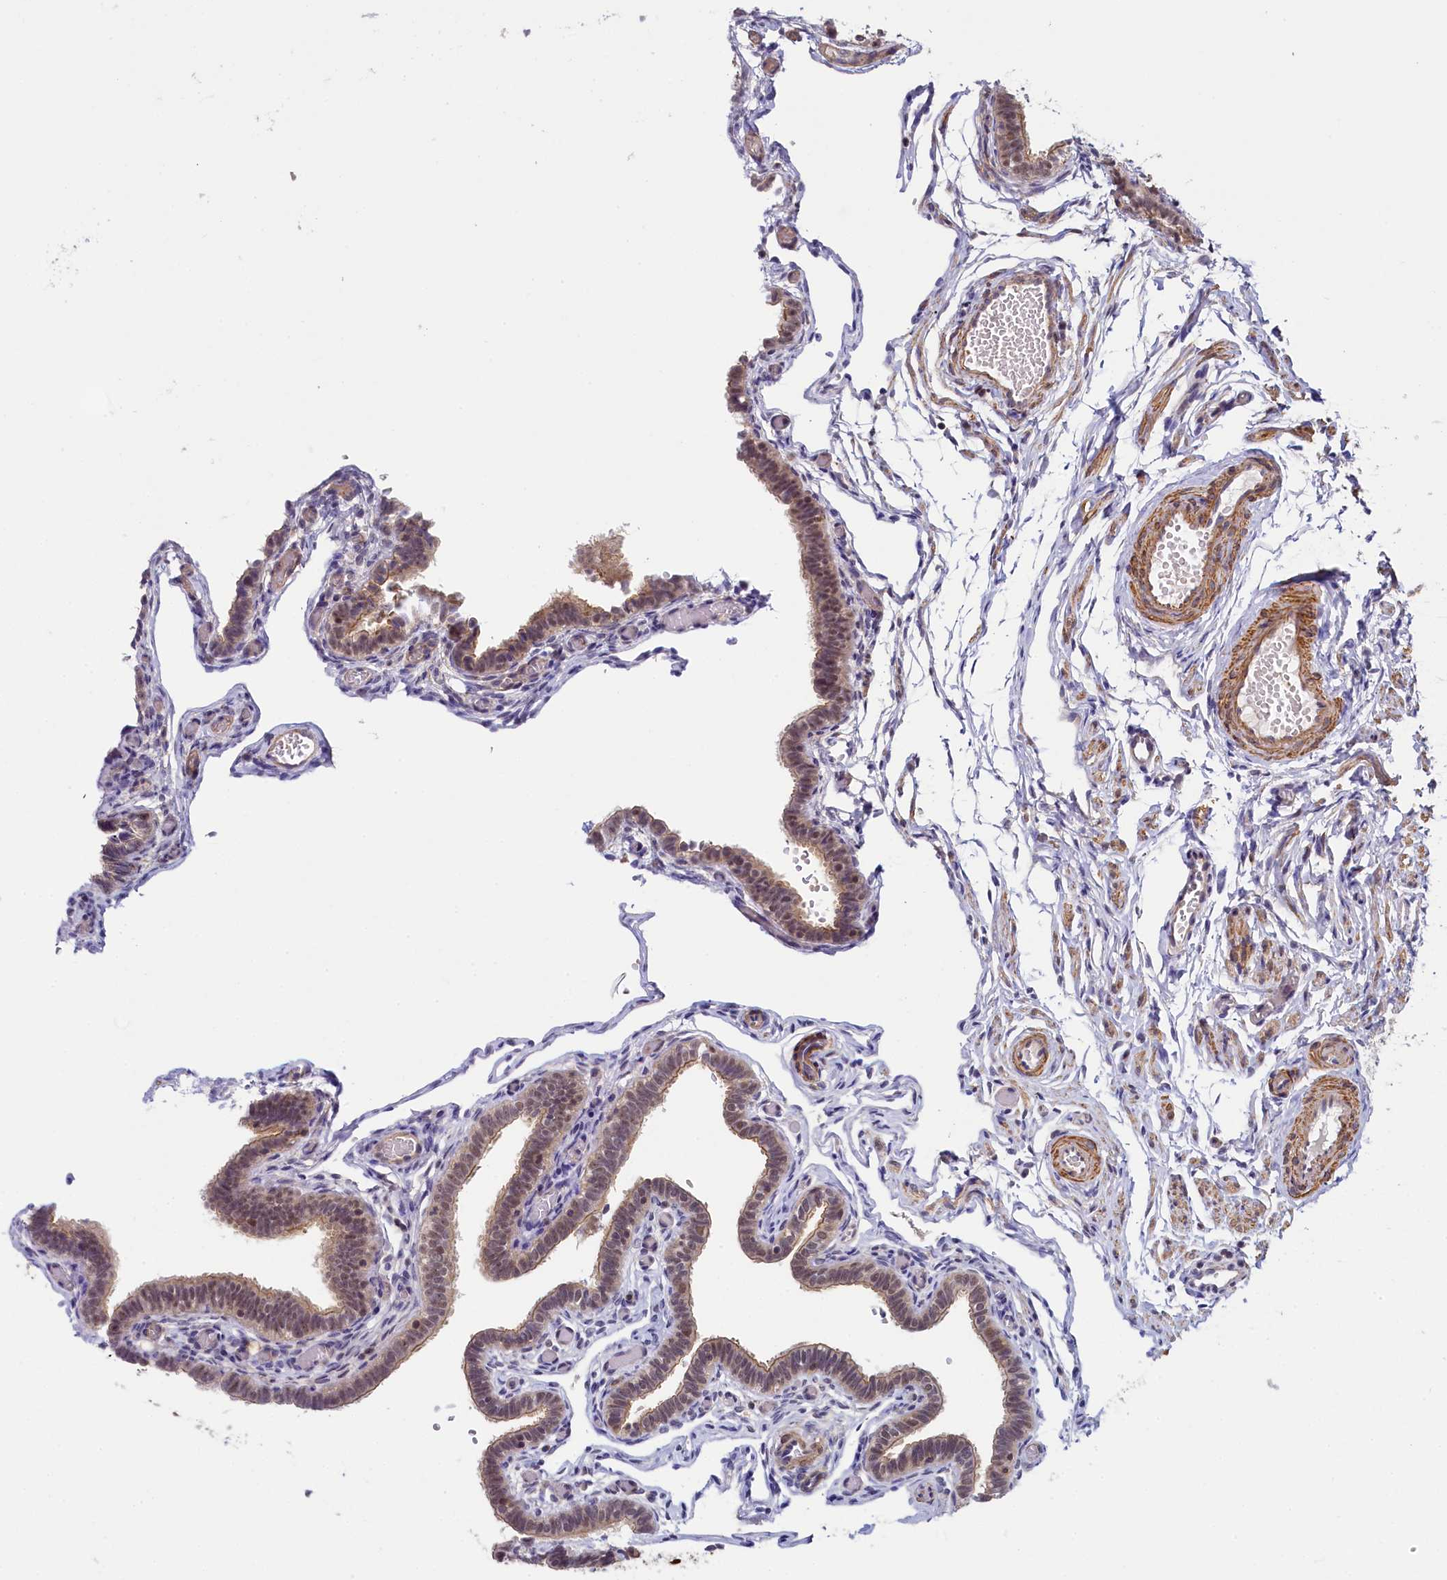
{"staining": {"intensity": "moderate", "quantity": ">75%", "location": "cytoplasmic/membranous,nuclear"}, "tissue": "fallopian tube", "cell_type": "Glandular cells", "image_type": "normal", "snomed": [{"axis": "morphology", "description": "Normal tissue, NOS"}, {"axis": "topography", "description": "Fallopian tube"}], "caption": "Fallopian tube stained with immunohistochemistry reveals moderate cytoplasmic/membranous,nuclear expression in about >75% of glandular cells.", "gene": "INTS14", "patient": {"sex": "female", "age": 36}}